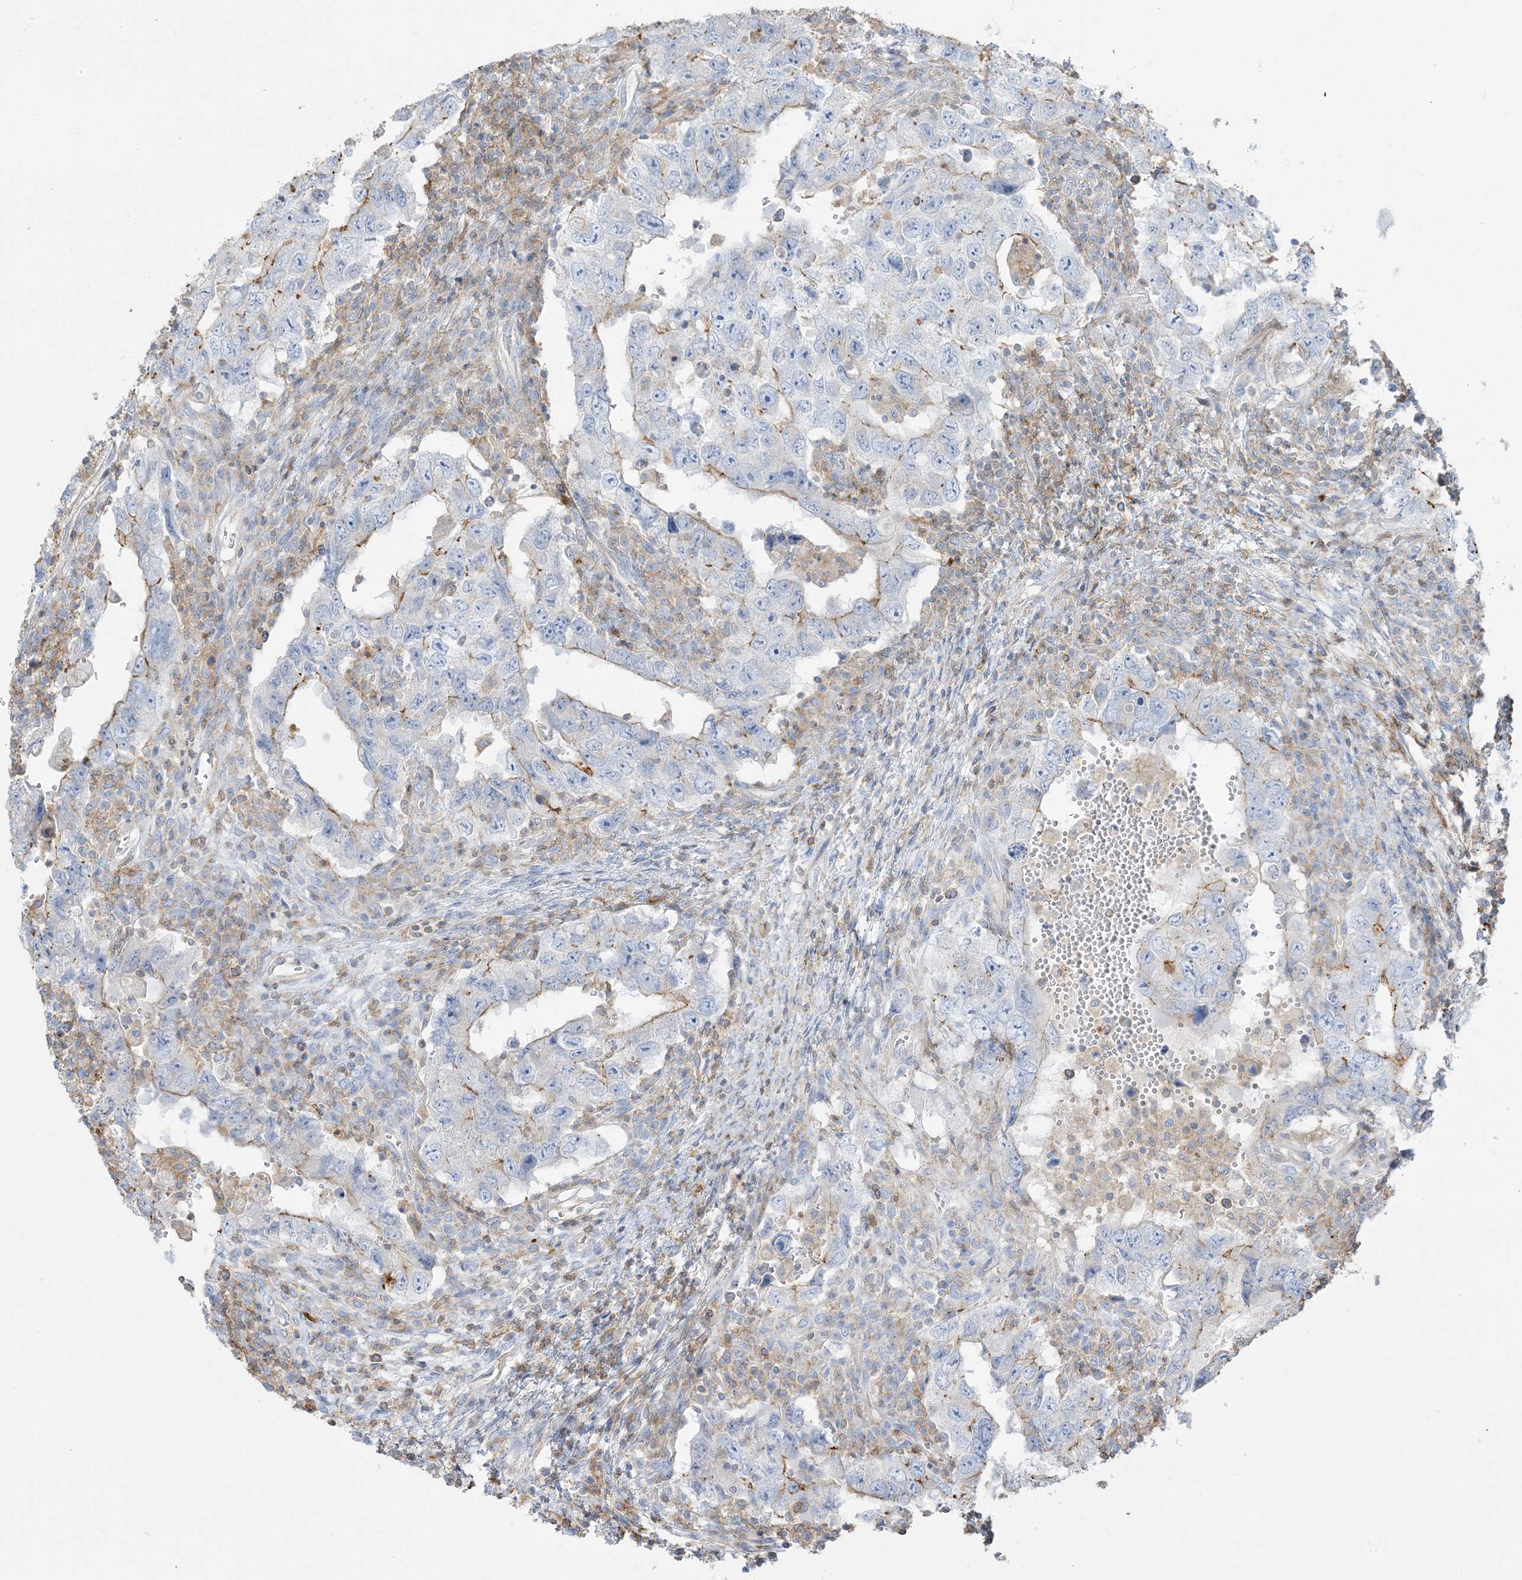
{"staining": {"intensity": "weak", "quantity": "<25%", "location": "cytoplasmic/membranous"}, "tissue": "testis cancer", "cell_type": "Tumor cells", "image_type": "cancer", "snomed": [{"axis": "morphology", "description": "Carcinoma, Embryonal, NOS"}, {"axis": "topography", "description": "Testis"}], "caption": "Embryonal carcinoma (testis) stained for a protein using IHC exhibits no positivity tumor cells.", "gene": "GTF3C2", "patient": {"sex": "male", "age": 26}}